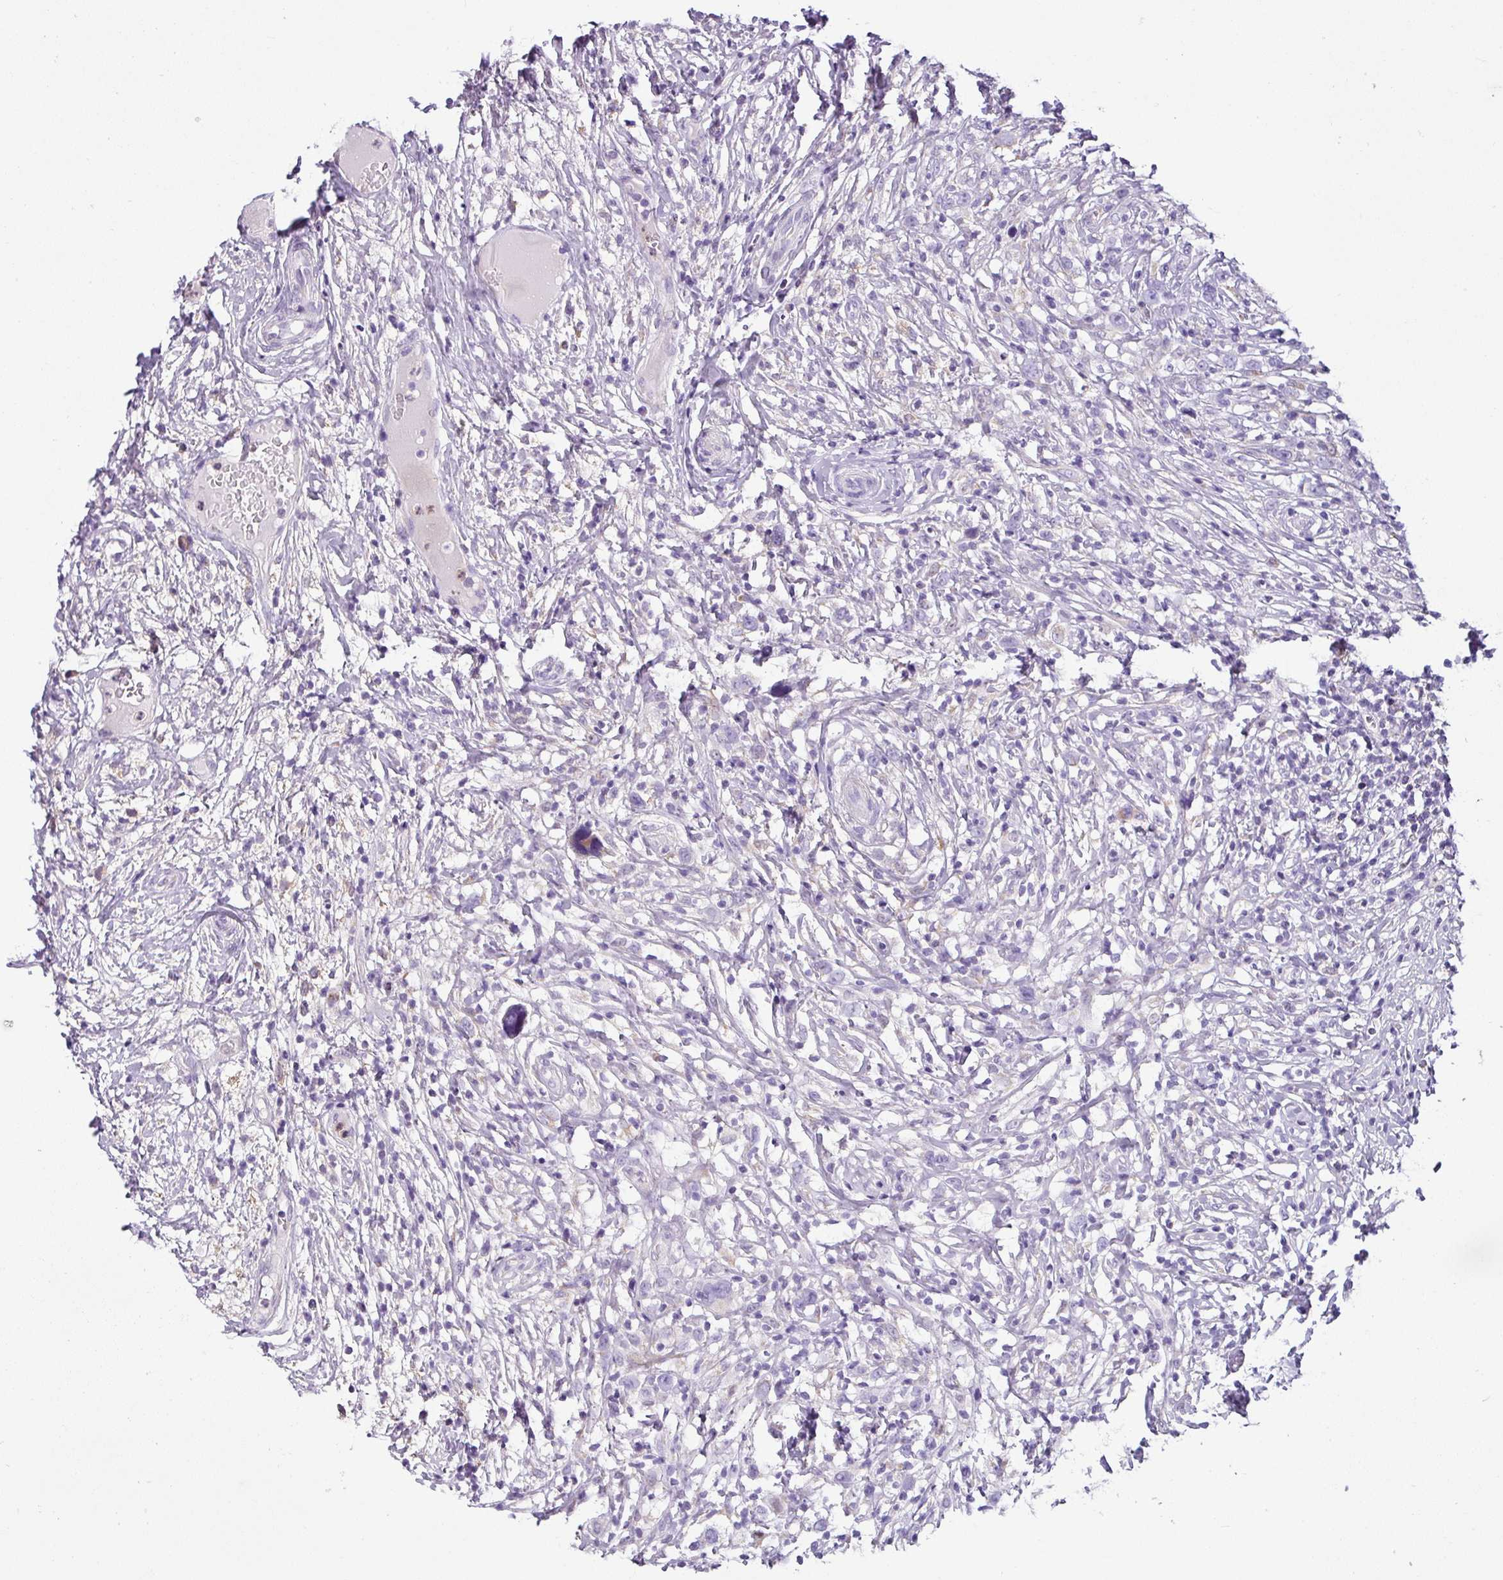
{"staining": {"intensity": "negative", "quantity": "none", "location": "none"}, "tissue": "lymphoma", "cell_type": "Tumor cells", "image_type": "cancer", "snomed": [{"axis": "morphology", "description": "Hodgkin's disease, NOS"}, {"axis": "topography", "description": "No Tissue"}], "caption": "This is a photomicrograph of IHC staining of lymphoma, which shows no staining in tumor cells.", "gene": "HMCN2", "patient": {"sex": "female", "age": 21}}